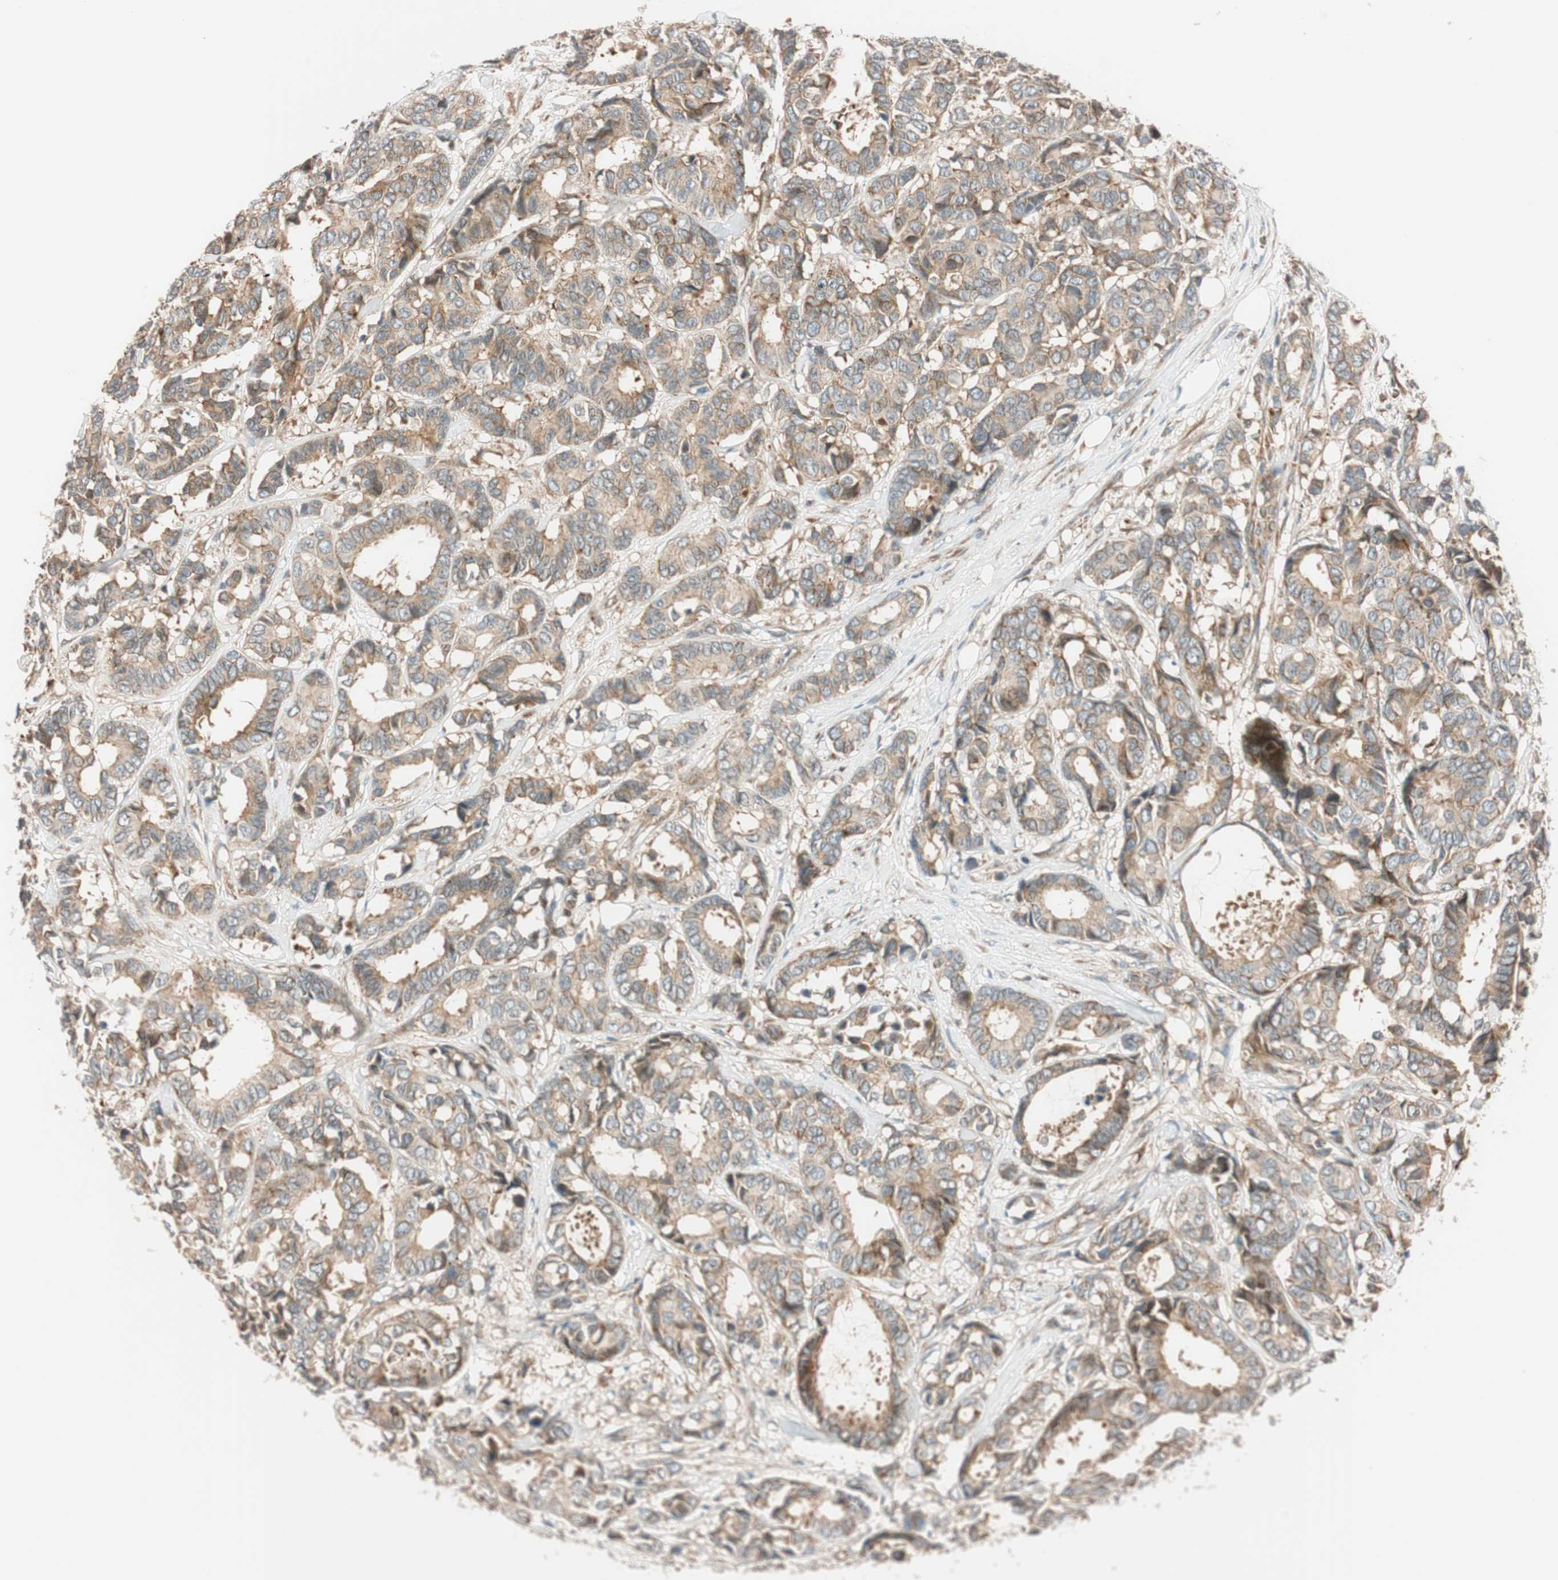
{"staining": {"intensity": "weak", "quantity": ">75%", "location": "cytoplasmic/membranous"}, "tissue": "breast cancer", "cell_type": "Tumor cells", "image_type": "cancer", "snomed": [{"axis": "morphology", "description": "Duct carcinoma"}, {"axis": "topography", "description": "Breast"}], "caption": "Breast cancer stained with DAB immunohistochemistry (IHC) shows low levels of weak cytoplasmic/membranous expression in about >75% of tumor cells.", "gene": "ABI1", "patient": {"sex": "female", "age": 87}}